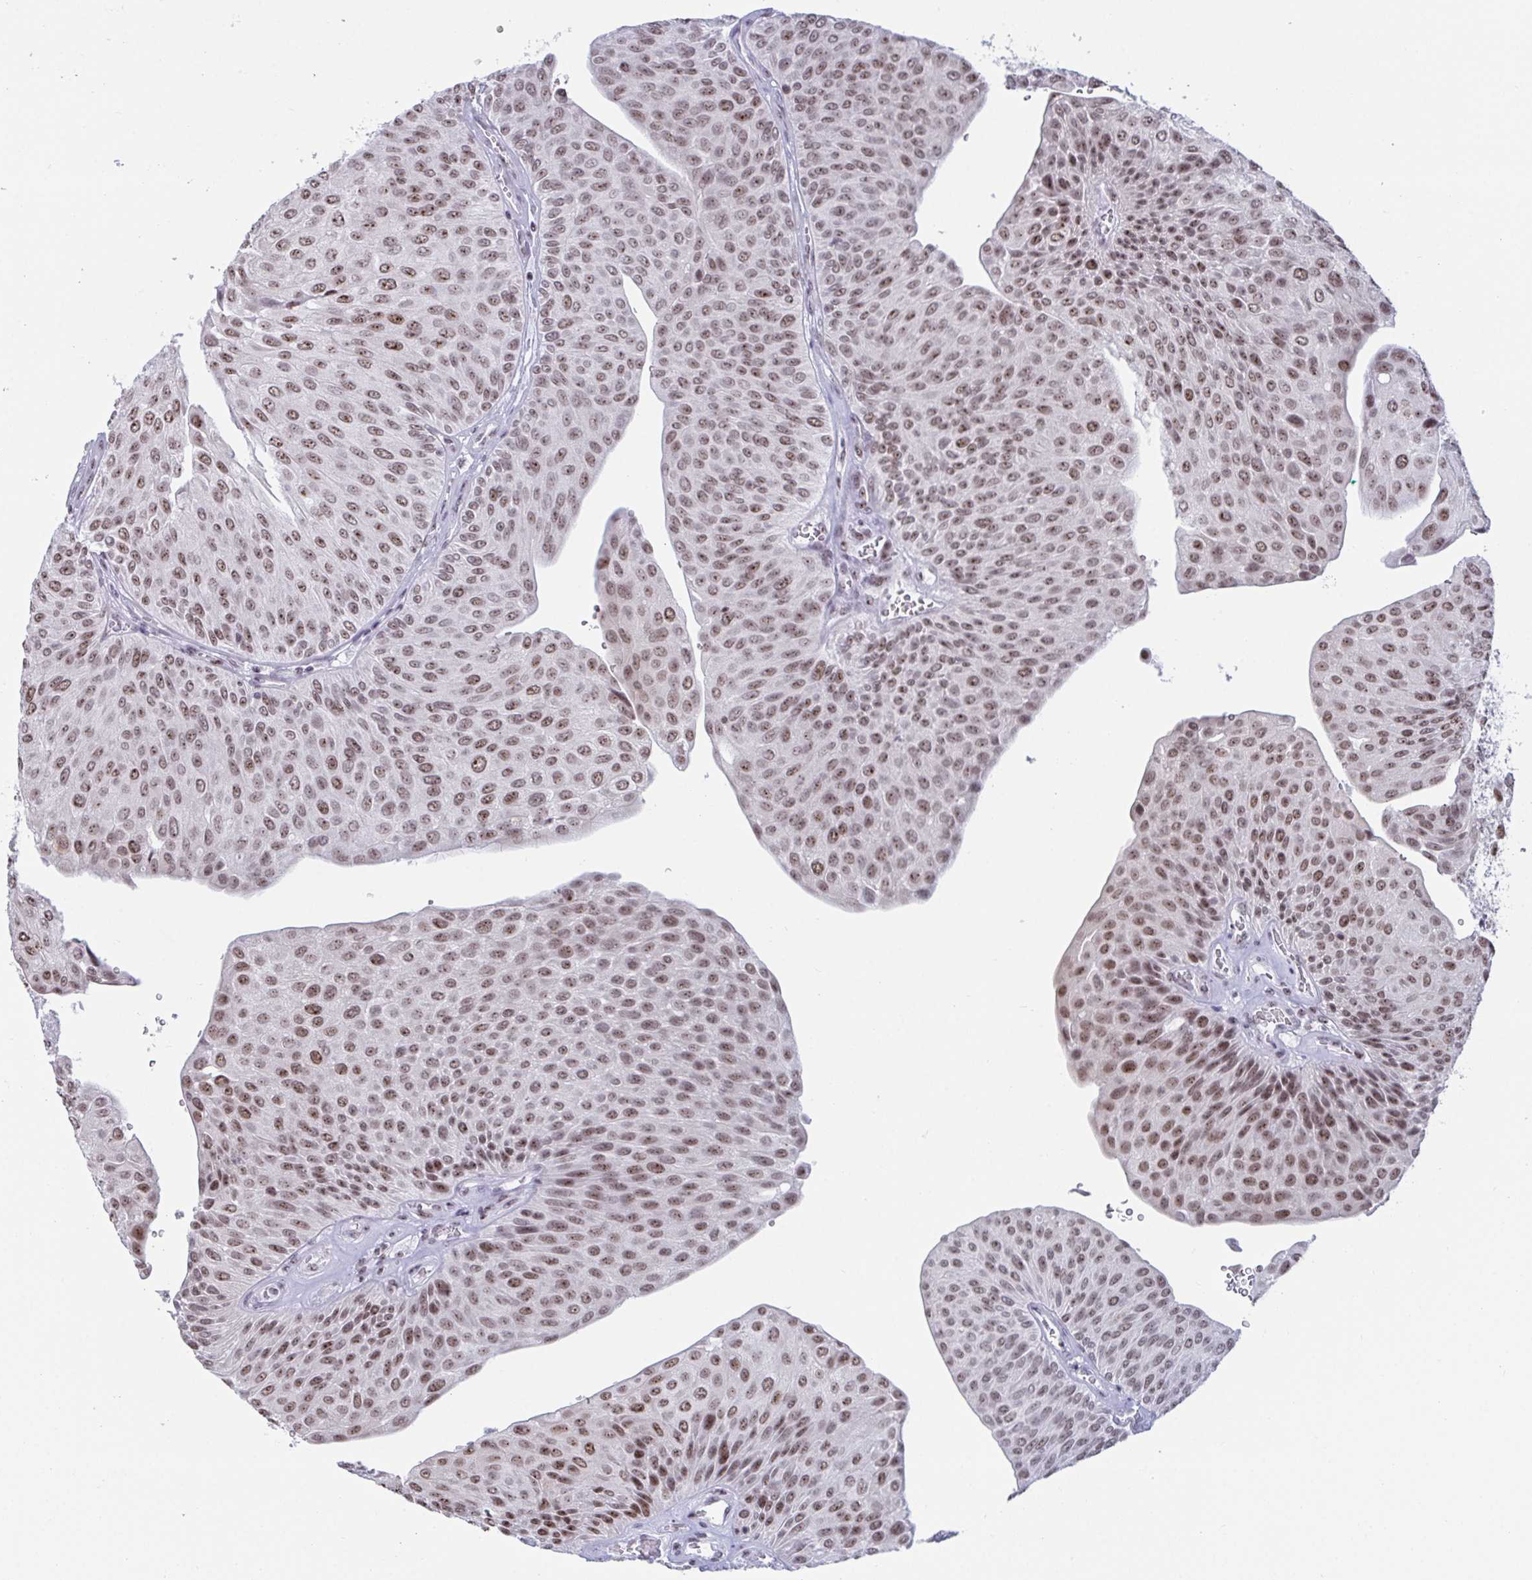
{"staining": {"intensity": "moderate", "quantity": ">75%", "location": "nuclear"}, "tissue": "urothelial cancer", "cell_type": "Tumor cells", "image_type": "cancer", "snomed": [{"axis": "morphology", "description": "Urothelial carcinoma, NOS"}, {"axis": "topography", "description": "Urinary bladder"}], "caption": "Approximately >75% of tumor cells in transitional cell carcinoma show moderate nuclear protein positivity as visualized by brown immunohistochemical staining.", "gene": "SUPT16H", "patient": {"sex": "male", "age": 67}}